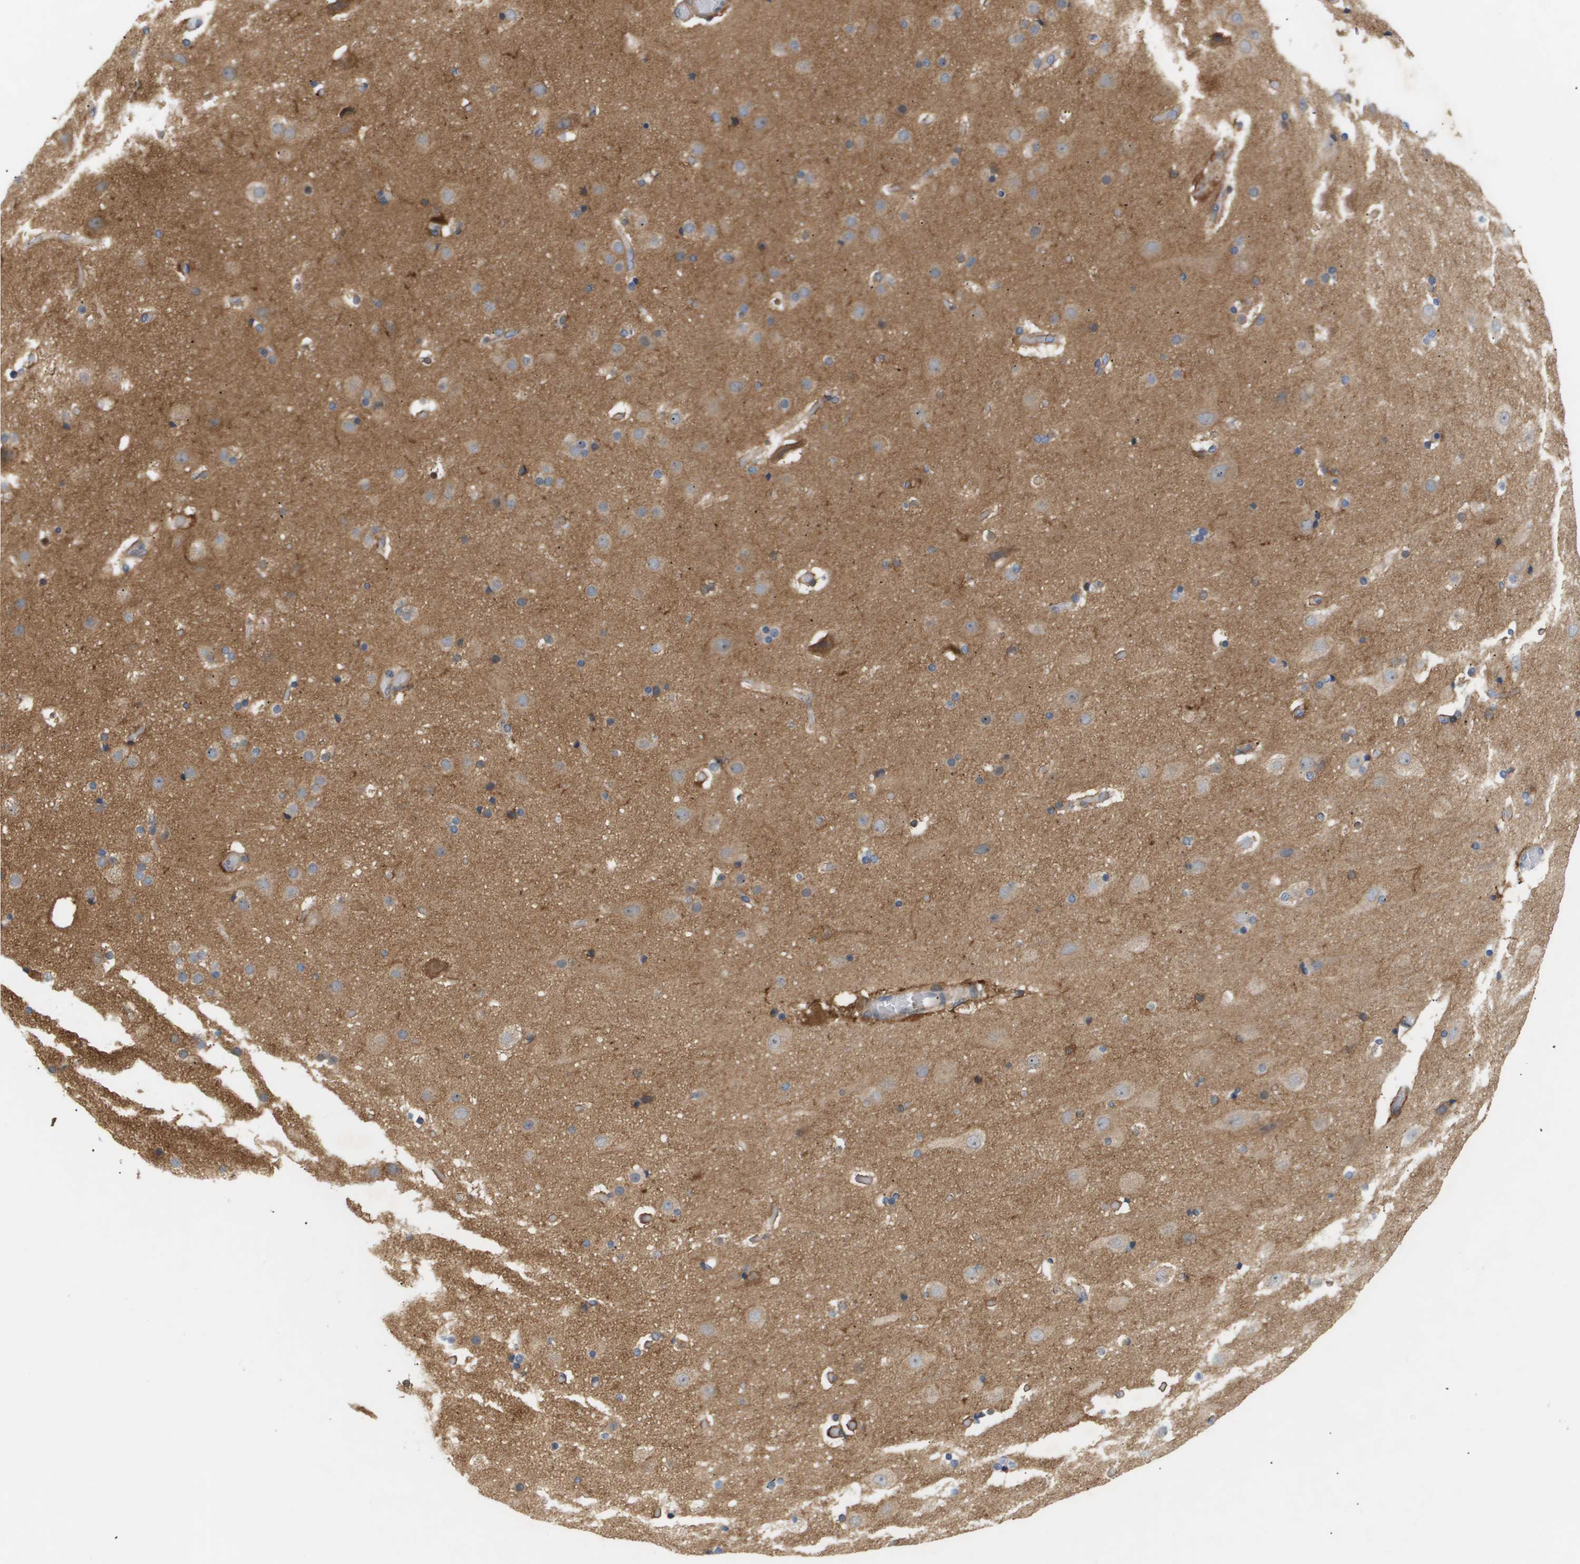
{"staining": {"intensity": "negative", "quantity": "none", "location": "none"}, "tissue": "cerebral cortex", "cell_type": "Endothelial cells", "image_type": "normal", "snomed": [{"axis": "morphology", "description": "Normal tissue, NOS"}, {"axis": "topography", "description": "Cerebral cortex"}], "caption": "This photomicrograph is of benign cerebral cortex stained with immunohistochemistry to label a protein in brown with the nuclei are counter-stained blue. There is no expression in endothelial cells. (Brightfield microscopy of DAB immunohistochemistry at high magnification).", "gene": "CORO2B", "patient": {"sex": "male", "age": 57}}